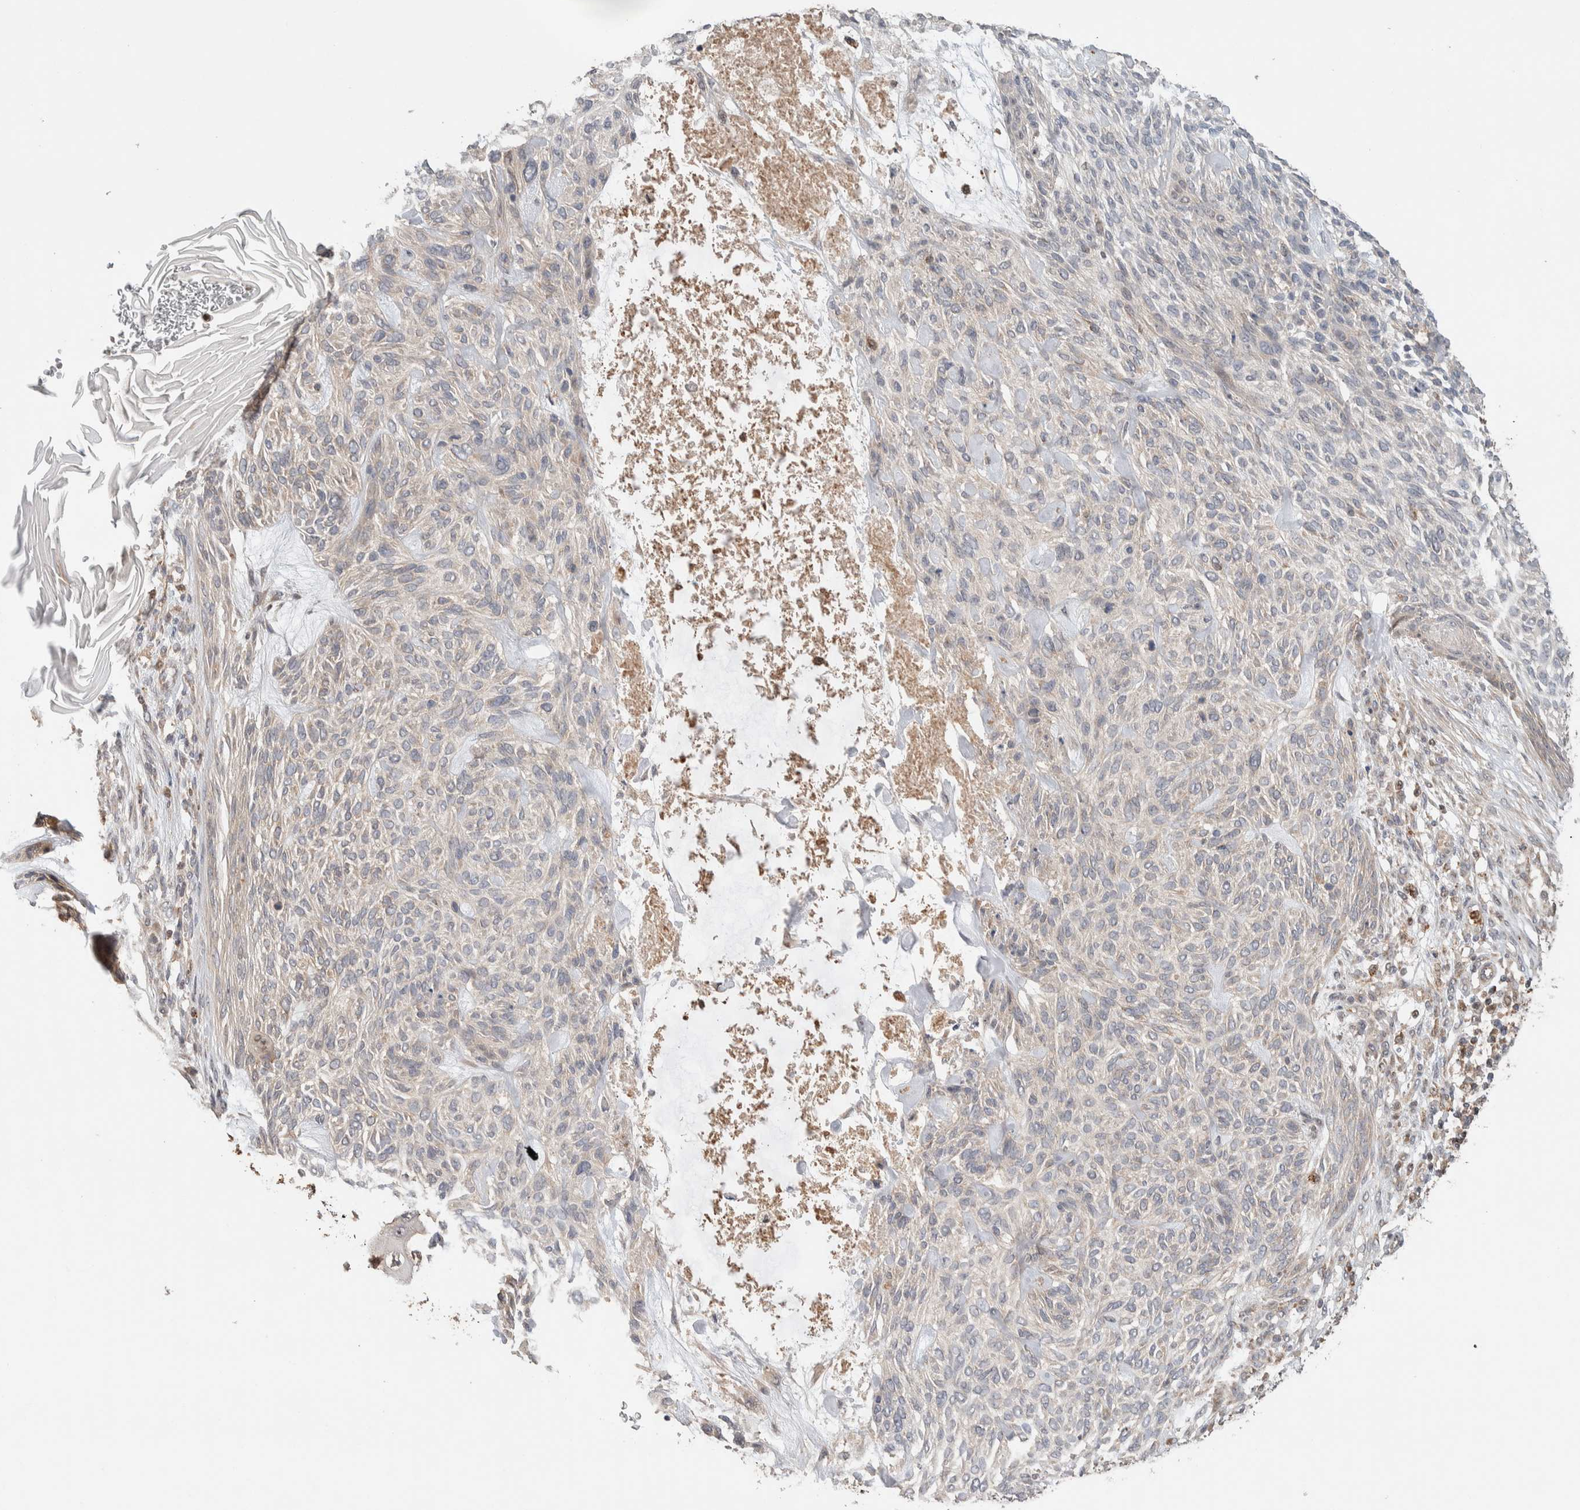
{"staining": {"intensity": "weak", "quantity": "<25%", "location": "cytoplasmic/membranous"}, "tissue": "skin cancer", "cell_type": "Tumor cells", "image_type": "cancer", "snomed": [{"axis": "morphology", "description": "Basal cell carcinoma"}, {"axis": "topography", "description": "Skin"}], "caption": "DAB (3,3'-diaminobenzidine) immunohistochemical staining of human basal cell carcinoma (skin) shows no significant positivity in tumor cells.", "gene": "VPS53", "patient": {"sex": "male", "age": 55}}